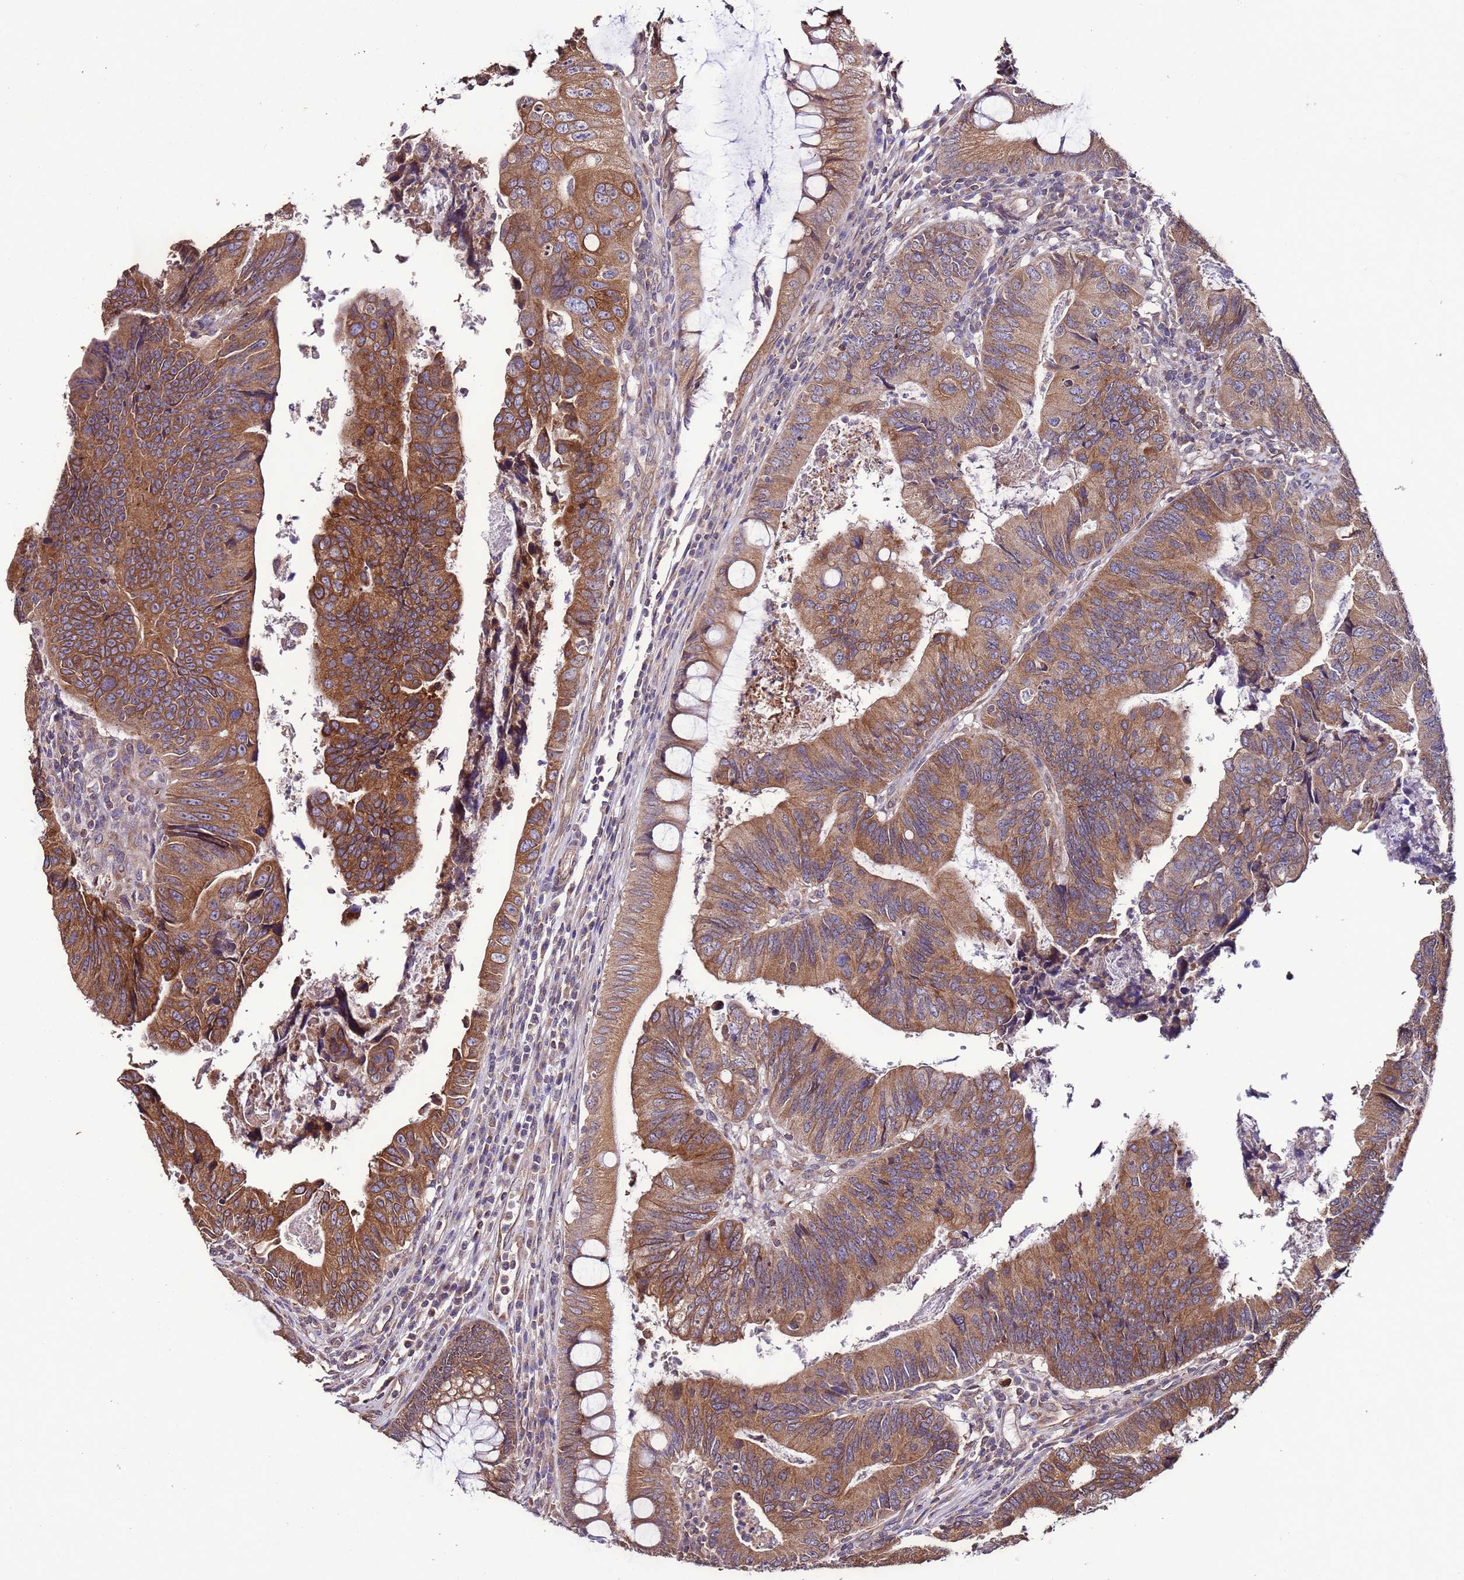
{"staining": {"intensity": "strong", "quantity": ">75%", "location": "cytoplasmic/membranous"}, "tissue": "colorectal cancer", "cell_type": "Tumor cells", "image_type": "cancer", "snomed": [{"axis": "morphology", "description": "Adenocarcinoma, NOS"}, {"axis": "topography", "description": "Colon"}], "caption": "Protein expression analysis of colorectal adenocarcinoma displays strong cytoplasmic/membranous expression in approximately >75% of tumor cells.", "gene": "SLC41A3", "patient": {"sex": "female", "age": 67}}